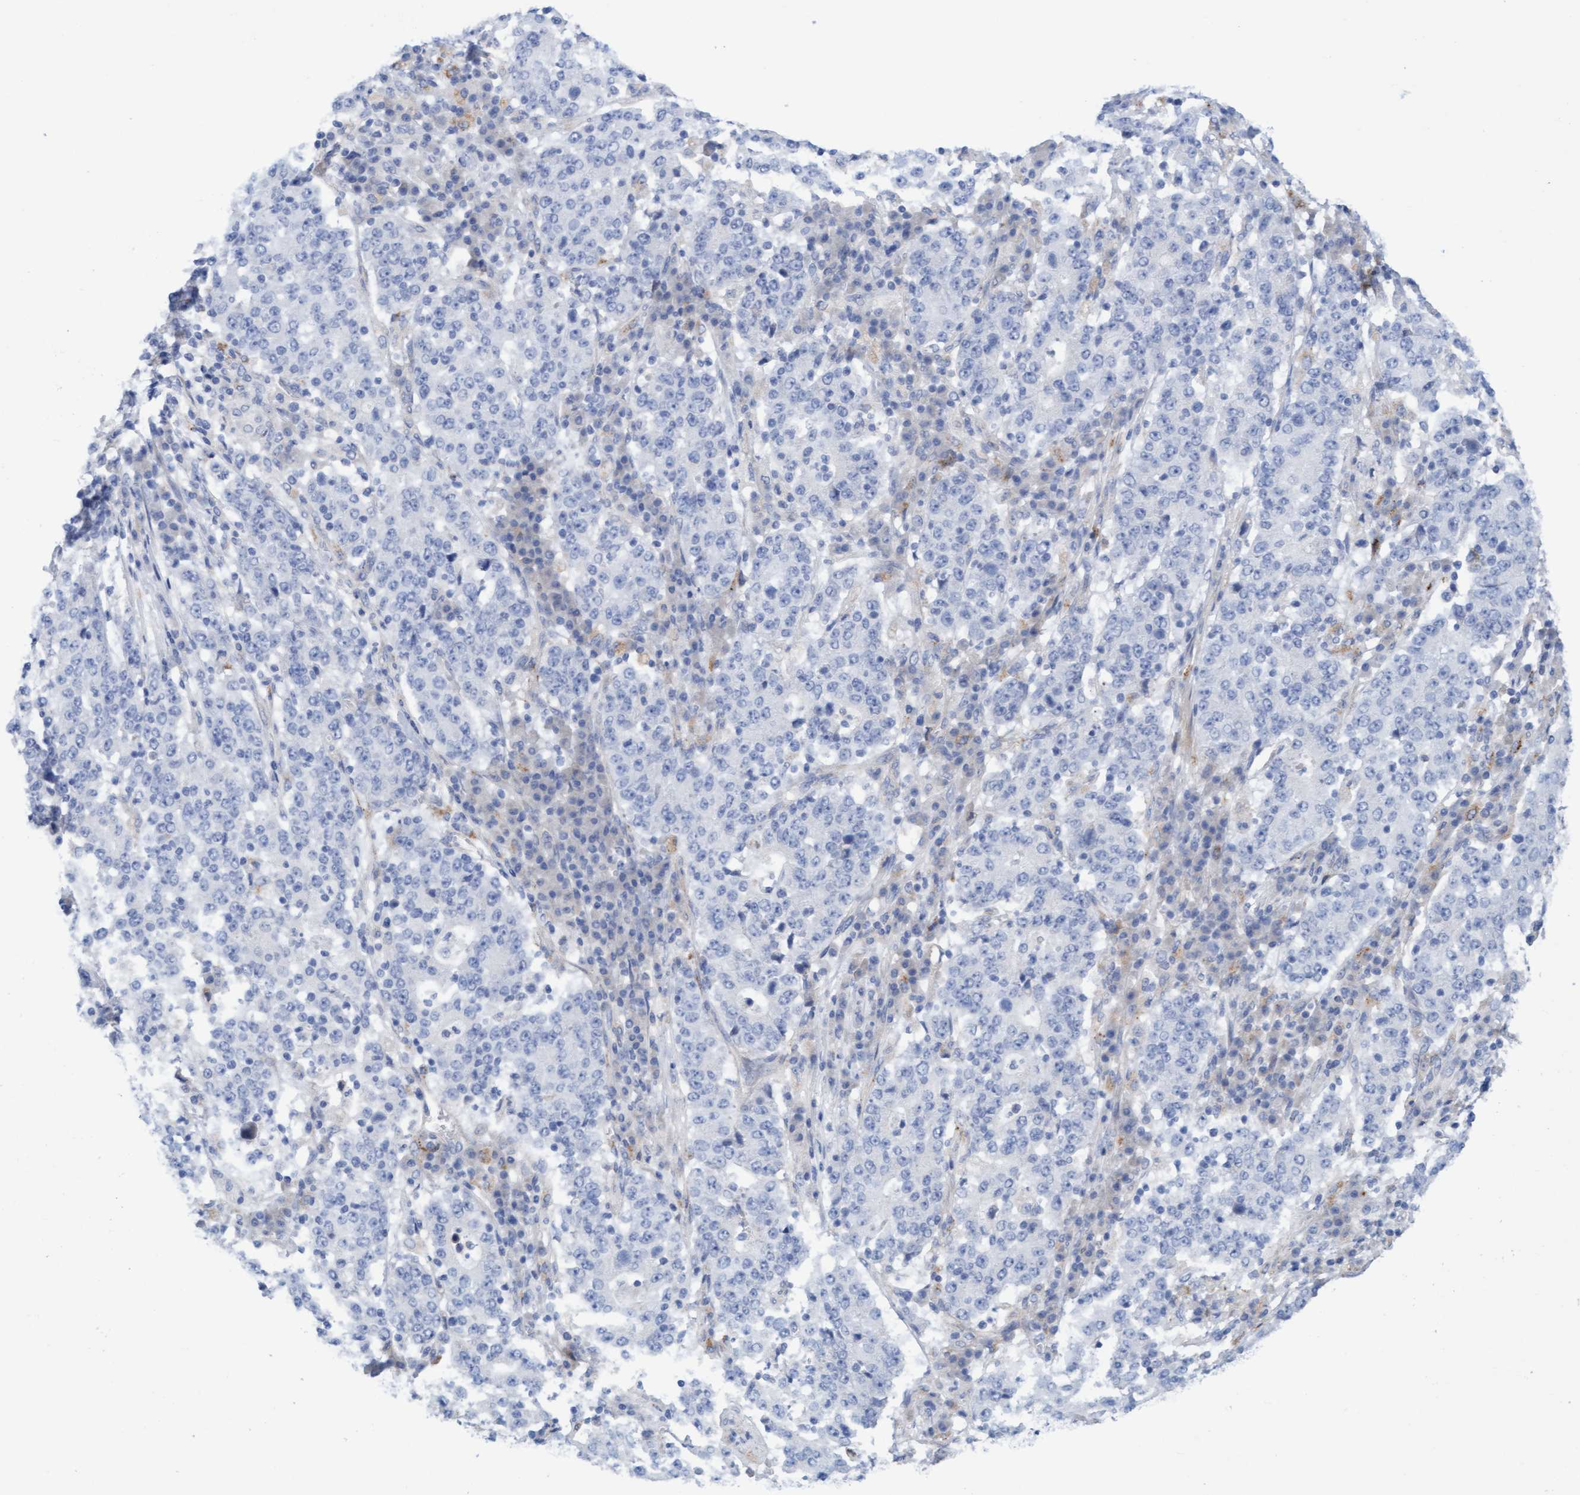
{"staining": {"intensity": "negative", "quantity": "none", "location": "none"}, "tissue": "stomach cancer", "cell_type": "Tumor cells", "image_type": "cancer", "snomed": [{"axis": "morphology", "description": "Adenocarcinoma, NOS"}, {"axis": "topography", "description": "Stomach"}], "caption": "Protein analysis of stomach cancer displays no significant expression in tumor cells.", "gene": "CDK5RAP3", "patient": {"sex": "male", "age": 59}}